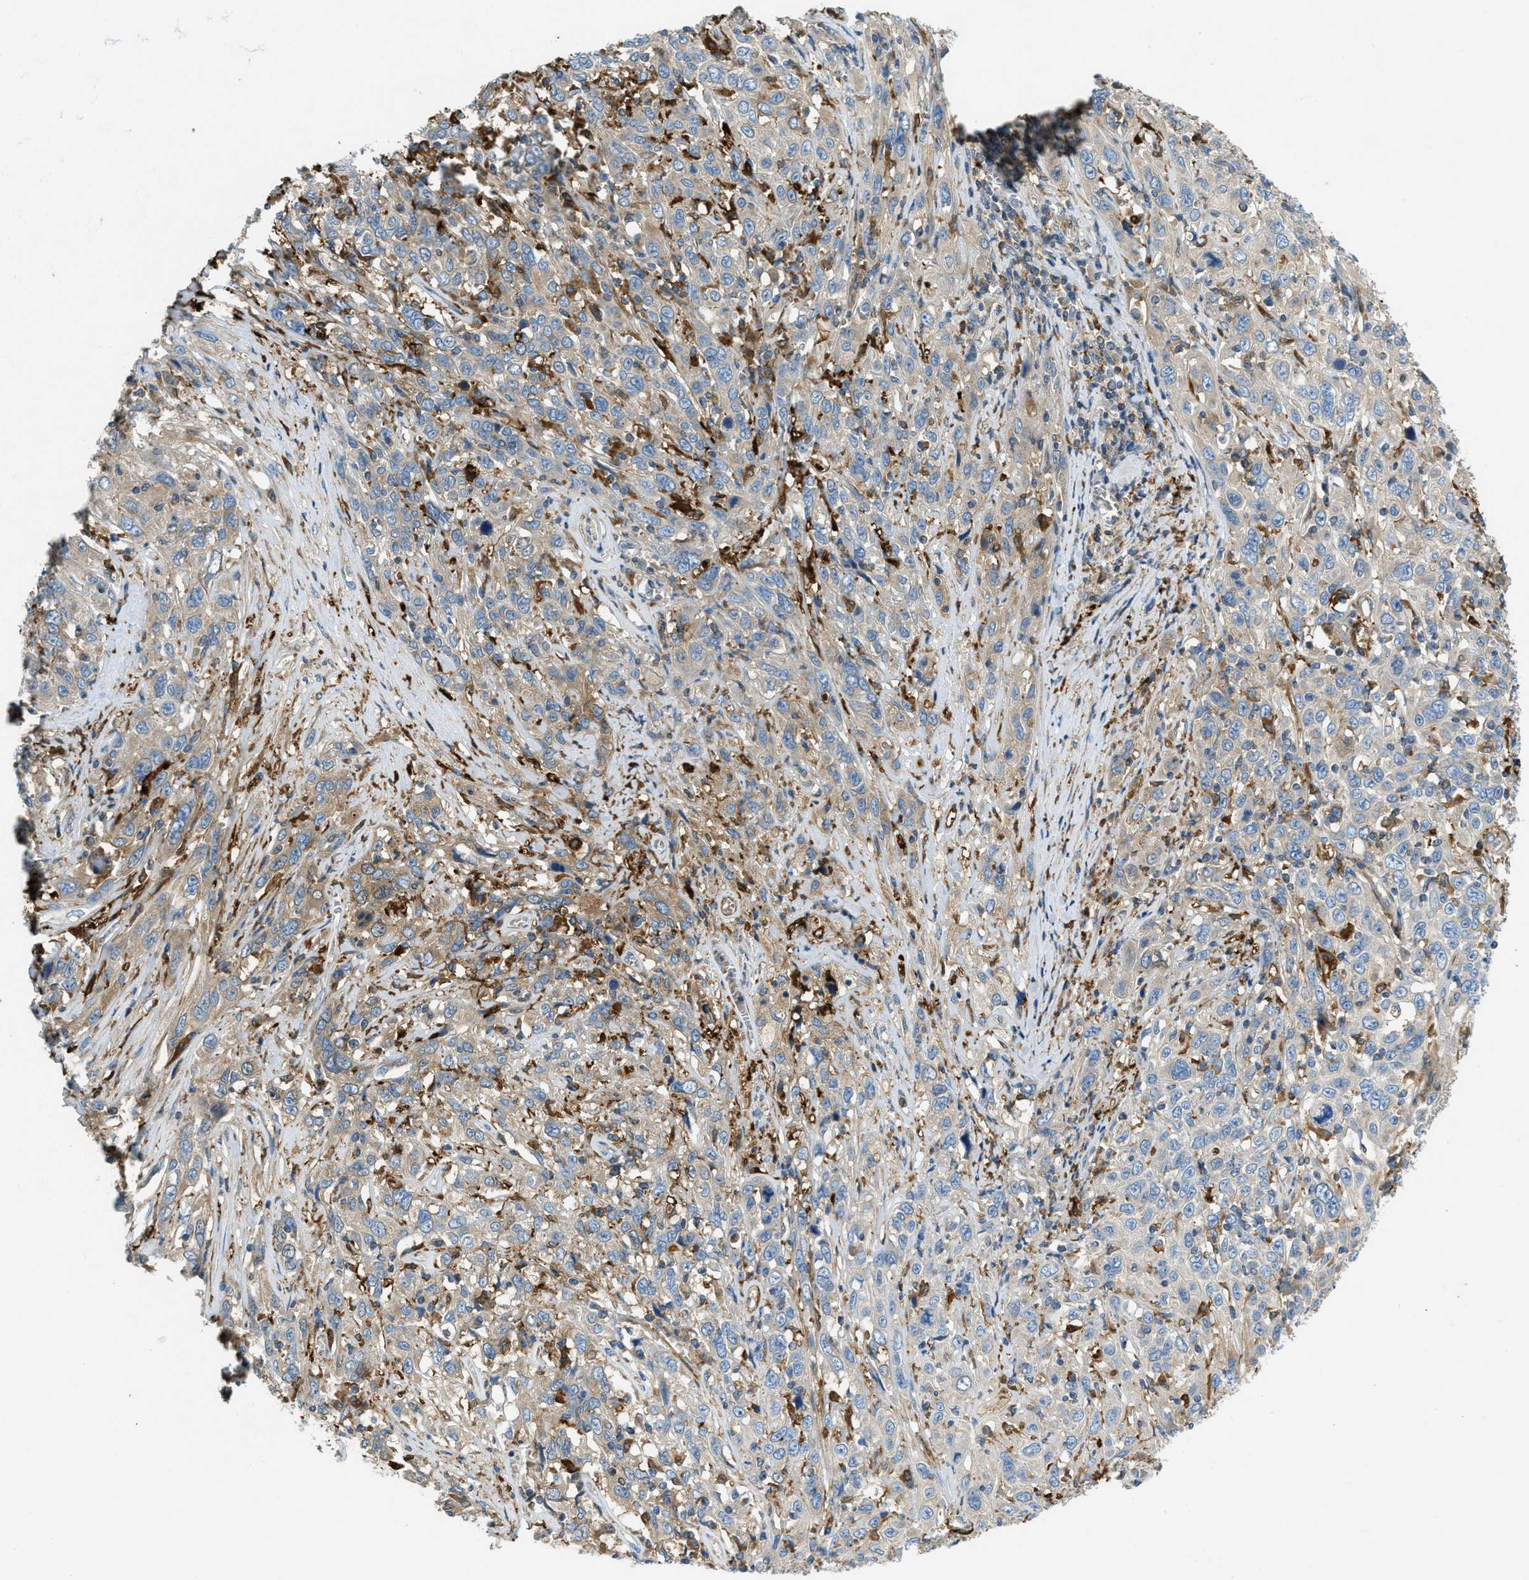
{"staining": {"intensity": "weak", "quantity": "25%-75%", "location": "cytoplasmic/membranous"}, "tissue": "cervical cancer", "cell_type": "Tumor cells", "image_type": "cancer", "snomed": [{"axis": "morphology", "description": "Squamous cell carcinoma, NOS"}, {"axis": "topography", "description": "Cervix"}], "caption": "DAB (3,3'-diaminobenzidine) immunohistochemical staining of human squamous cell carcinoma (cervical) reveals weak cytoplasmic/membranous protein staining in about 25%-75% of tumor cells.", "gene": "RFFL", "patient": {"sex": "female", "age": 46}}